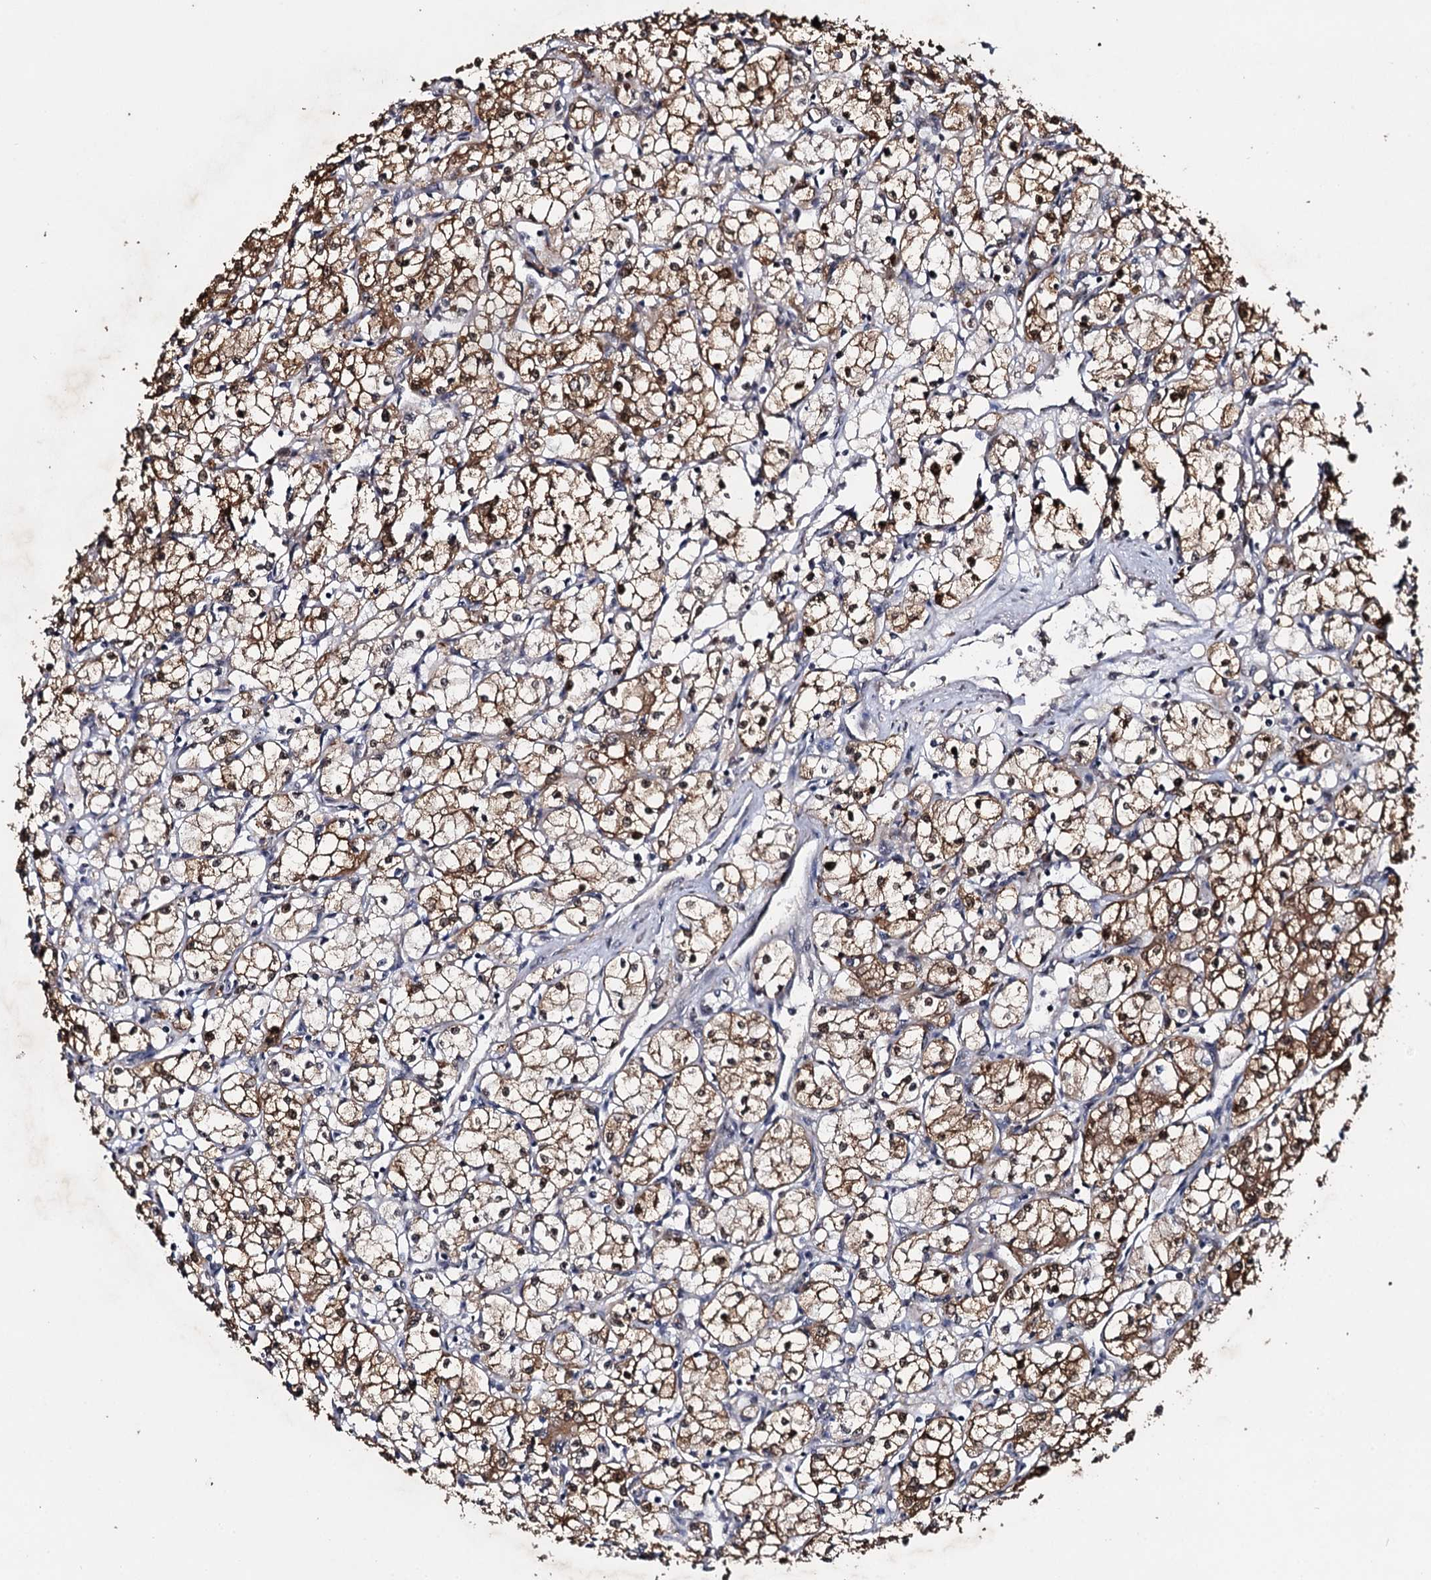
{"staining": {"intensity": "moderate", "quantity": ">75%", "location": "cytoplasmic/membranous"}, "tissue": "renal cancer", "cell_type": "Tumor cells", "image_type": "cancer", "snomed": [{"axis": "morphology", "description": "Adenocarcinoma, NOS"}, {"axis": "topography", "description": "Kidney"}], "caption": "Immunohistochemistry (IHC) of adenocarcinoma (renal) shows medium levels of moderate cytoplasmic/membranous staining in about >75% of tumor cells.", "gene": "SLC46A3", "patient": {"sex": "male", "age": 59}}